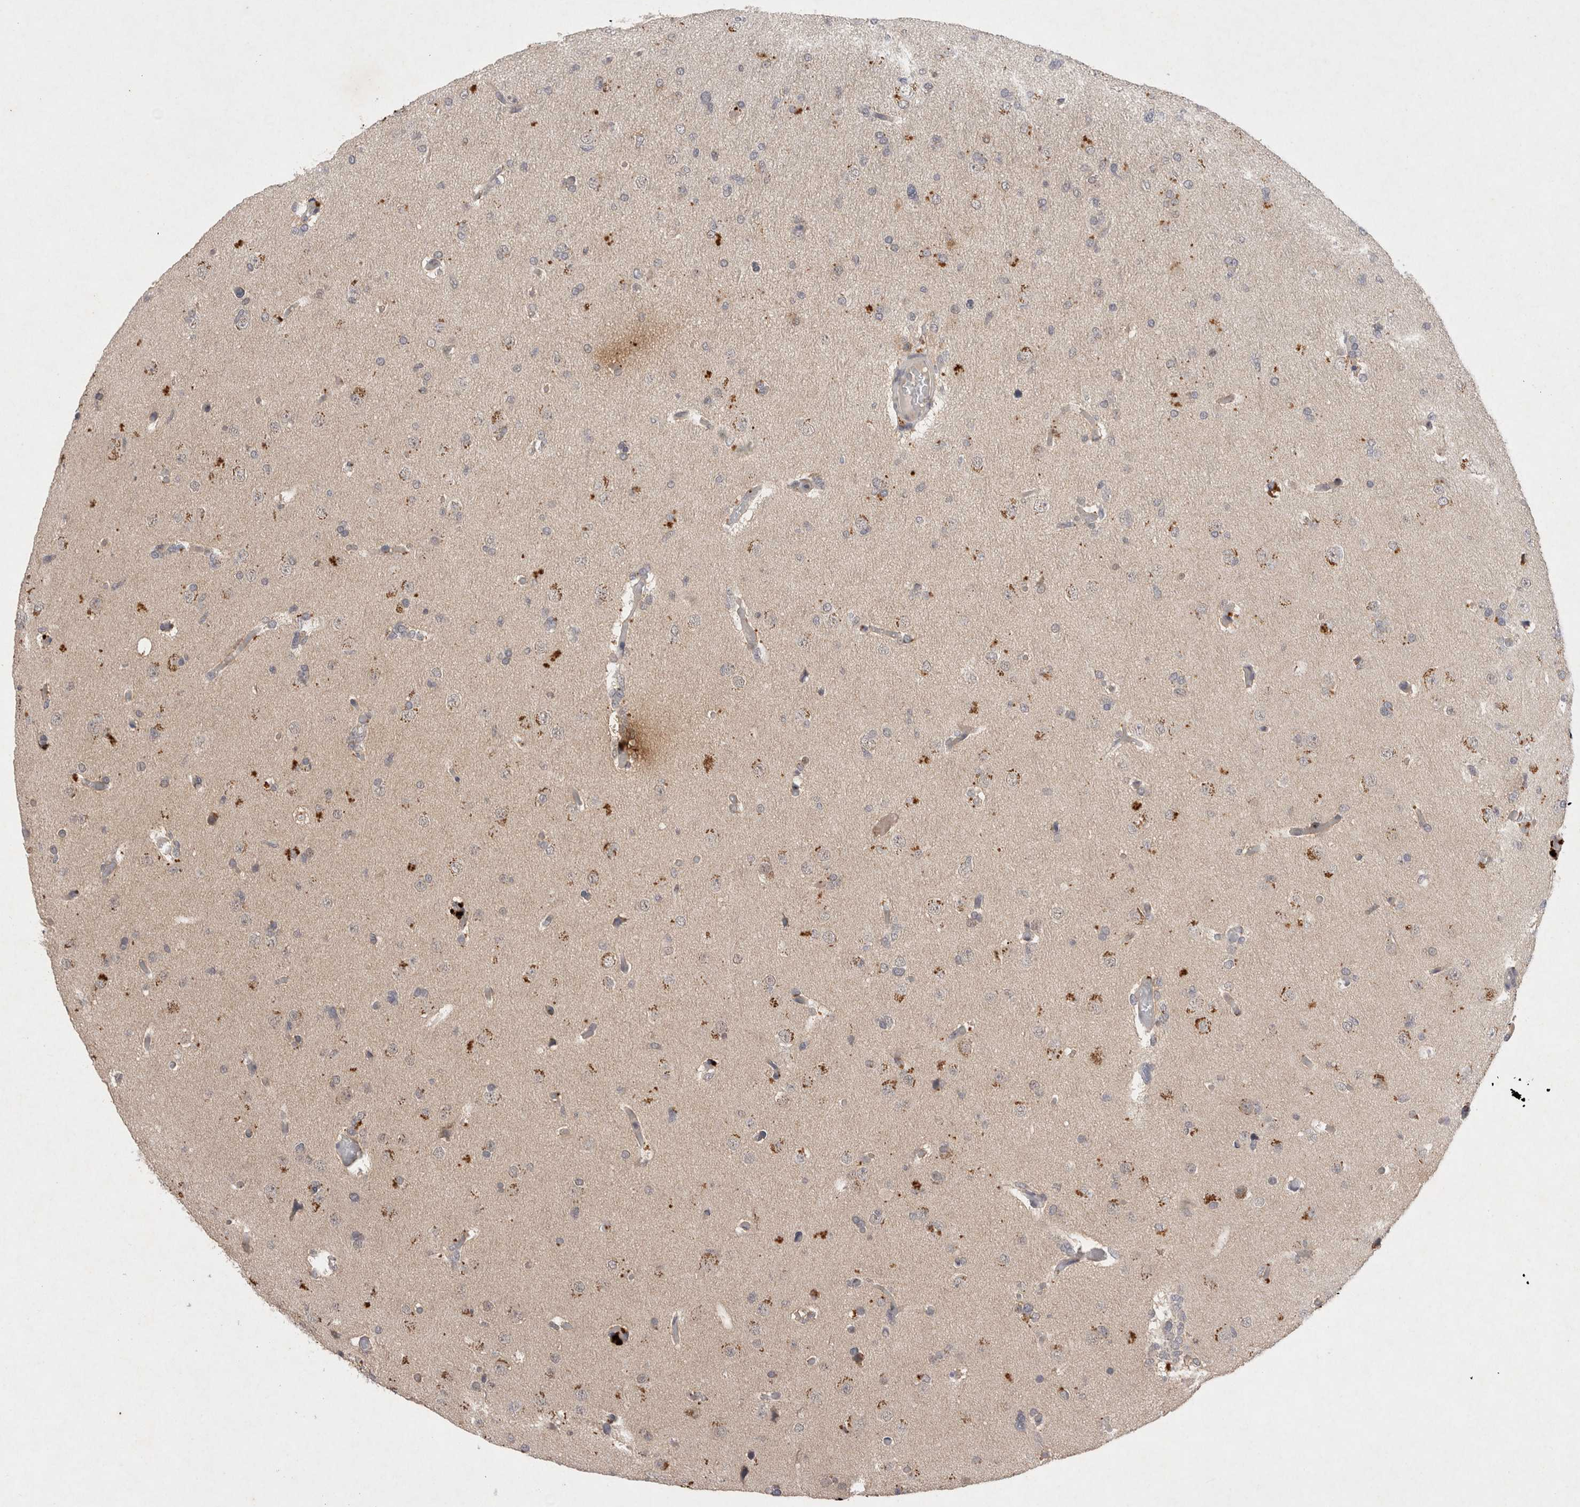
{"staining": {"intensity": "negative", "quantity": "none", "location": "none"}, "tissue": "glioma", "cell_type": "Tumor cells", "image_type": "cancer", "snomed": [{"axis": "morphology", "description": "Glioma, malignant, High grade"}, {"axis": "topography", "description": "Cerebral cortex"}], "caption": "Immunohistochemical staining of glioma exhibits no significant staining in tumor cells. The staining was performed using DAB (3,3'-diaminobenzidine) to visualize the protein expression in brown, while the nuclei were stained in blue with hematoxylin (Magnification: 20x).", "gene": "RASSF3", "patient": {"sex": "female", "age": 36}}